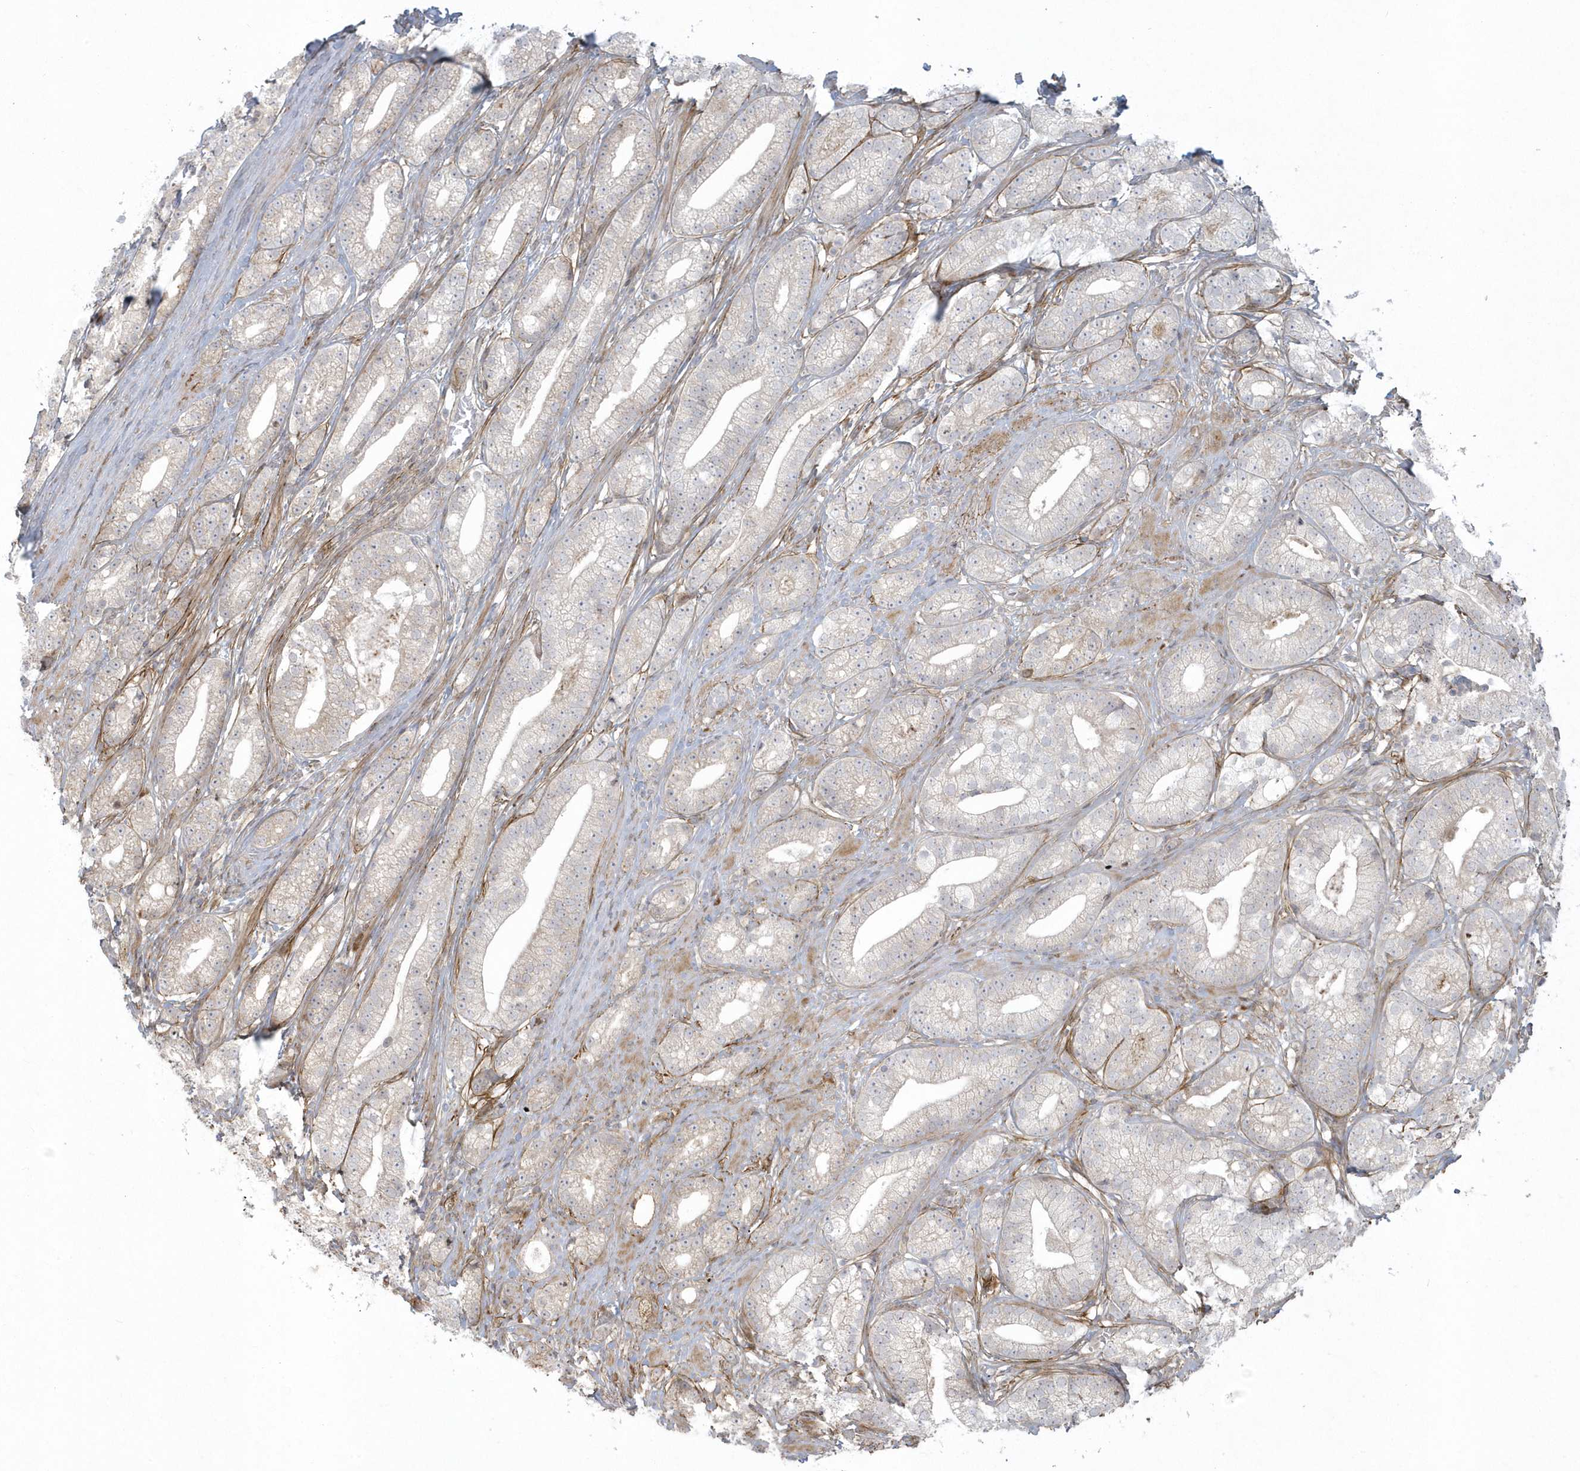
{"staining": {"intensity": "negative", "quantity": "none", "location": "none"}, "tissue": "prostate cancer", "cell_type": "Tumor cells", "image_type": "cancer", "snomed": [{"axis": "morphology", "description": "Adenocarcinoma, High grade"}, {"axis": "topography", "description": "Prostate"}], "caption": "This micrograph is of prostate cancer (high-grade adenocarcinoma) stained with immunohistochemistry (IHC) to label a protein in brown with the nuclei are counter-stained blue. There is no expression in tumor cells.", "gene": "MASP2", "patient": {"sex": "male", "age": 69}}